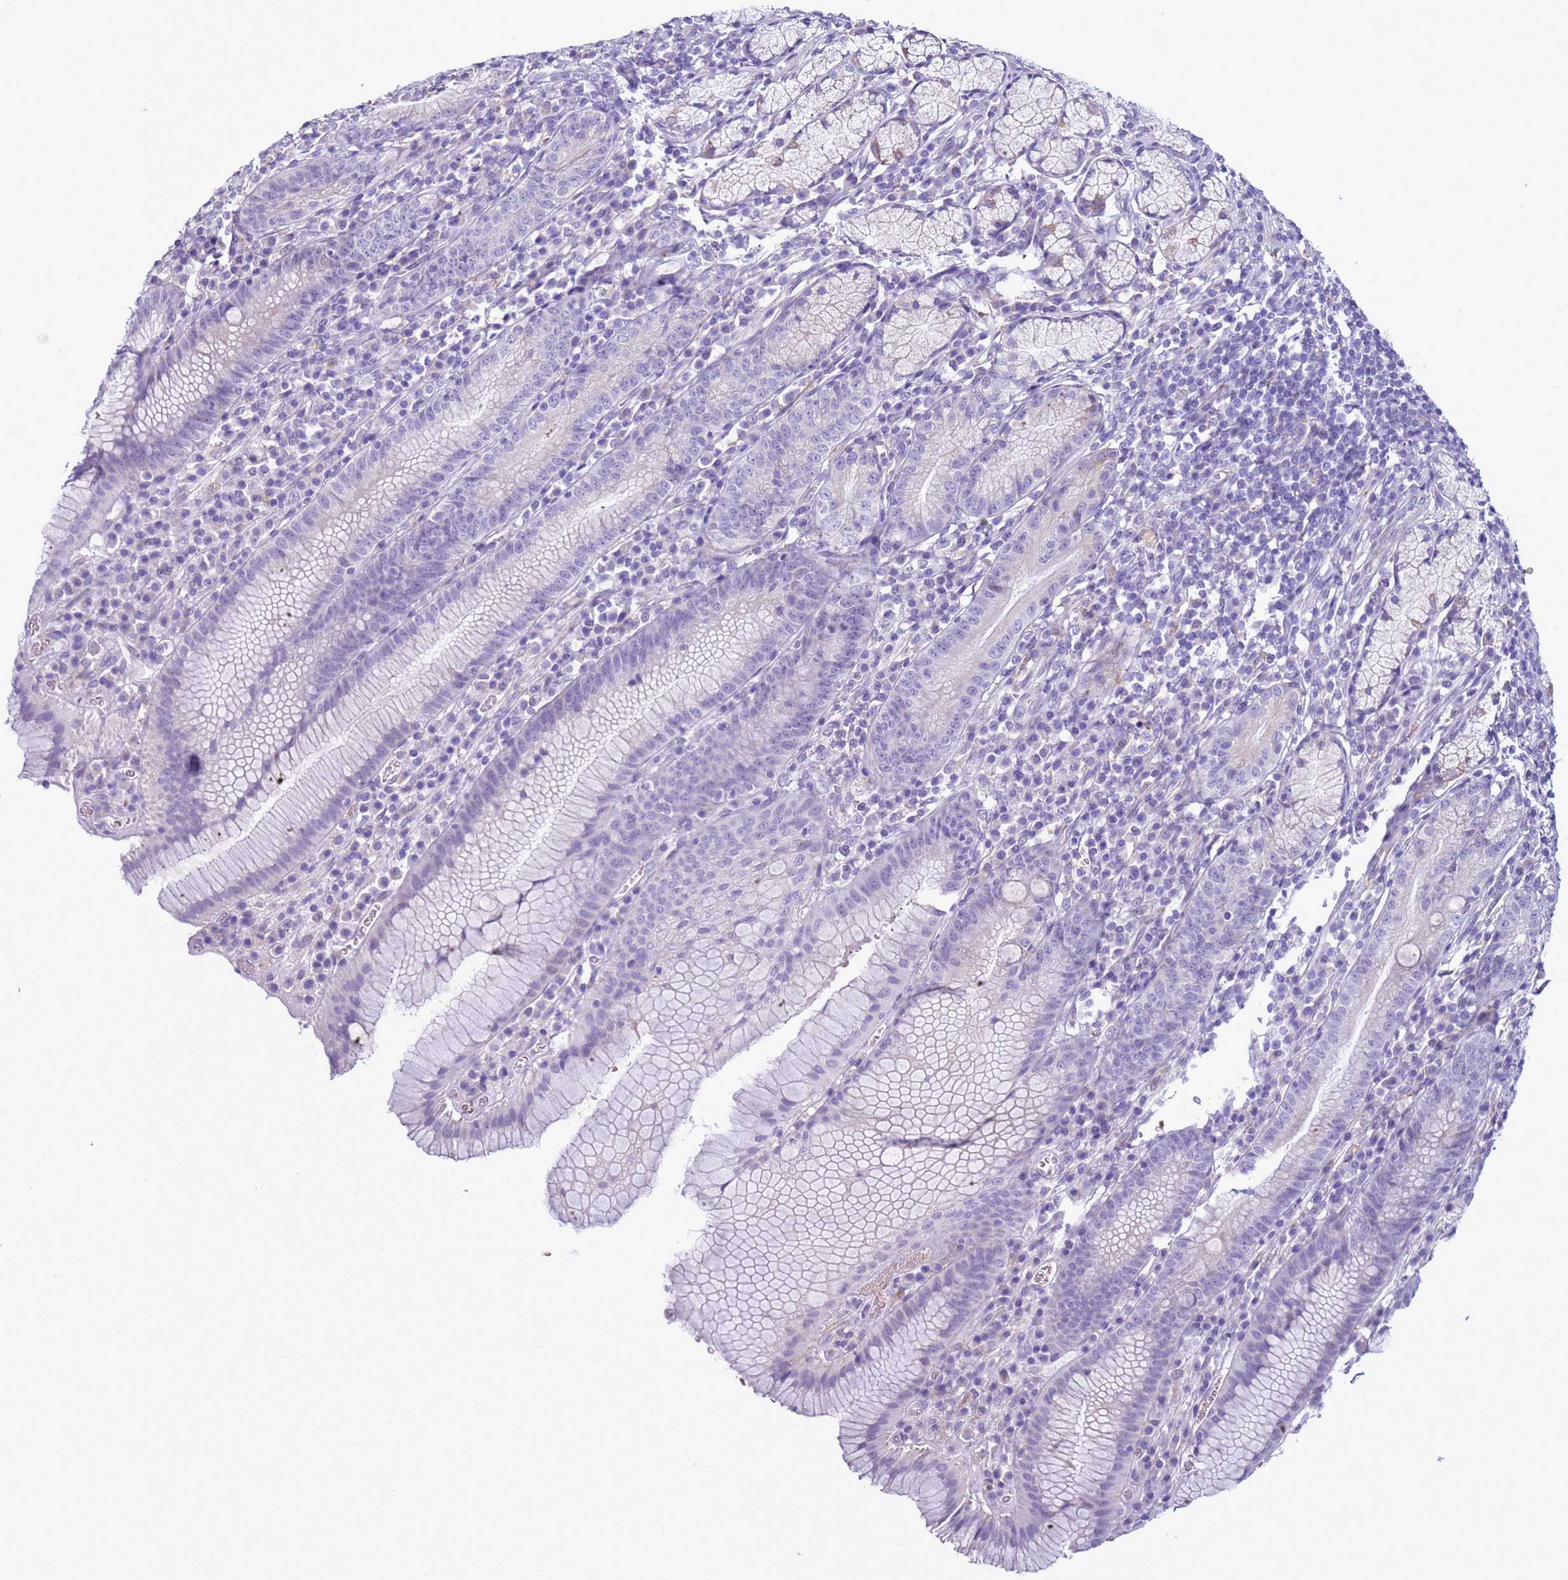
{"staining": {"intensity": "weak", "quantity": "25%-75%", "location": "cytoplasmic/membranous"}, "tissue": "stomach", "cell_type": "Glandular cells", "image_type": "normal", "snomed": [{"axis": "morphology", "description": "Normal tissue, NOS"}, {"axis": "topography", "description": "Stomach"}], "caption": "Protein expression analysis of benign human stomach reveals weak cytoplasmic/membranous positivity in about 25%-75% of glandular cells. (DAB (3,3'-diaminobenzidine) = brown stain, brightfield microscopy at high magnification).", "gene": "ABHD17B", "patient": {"sex": "male", "age": 55}}